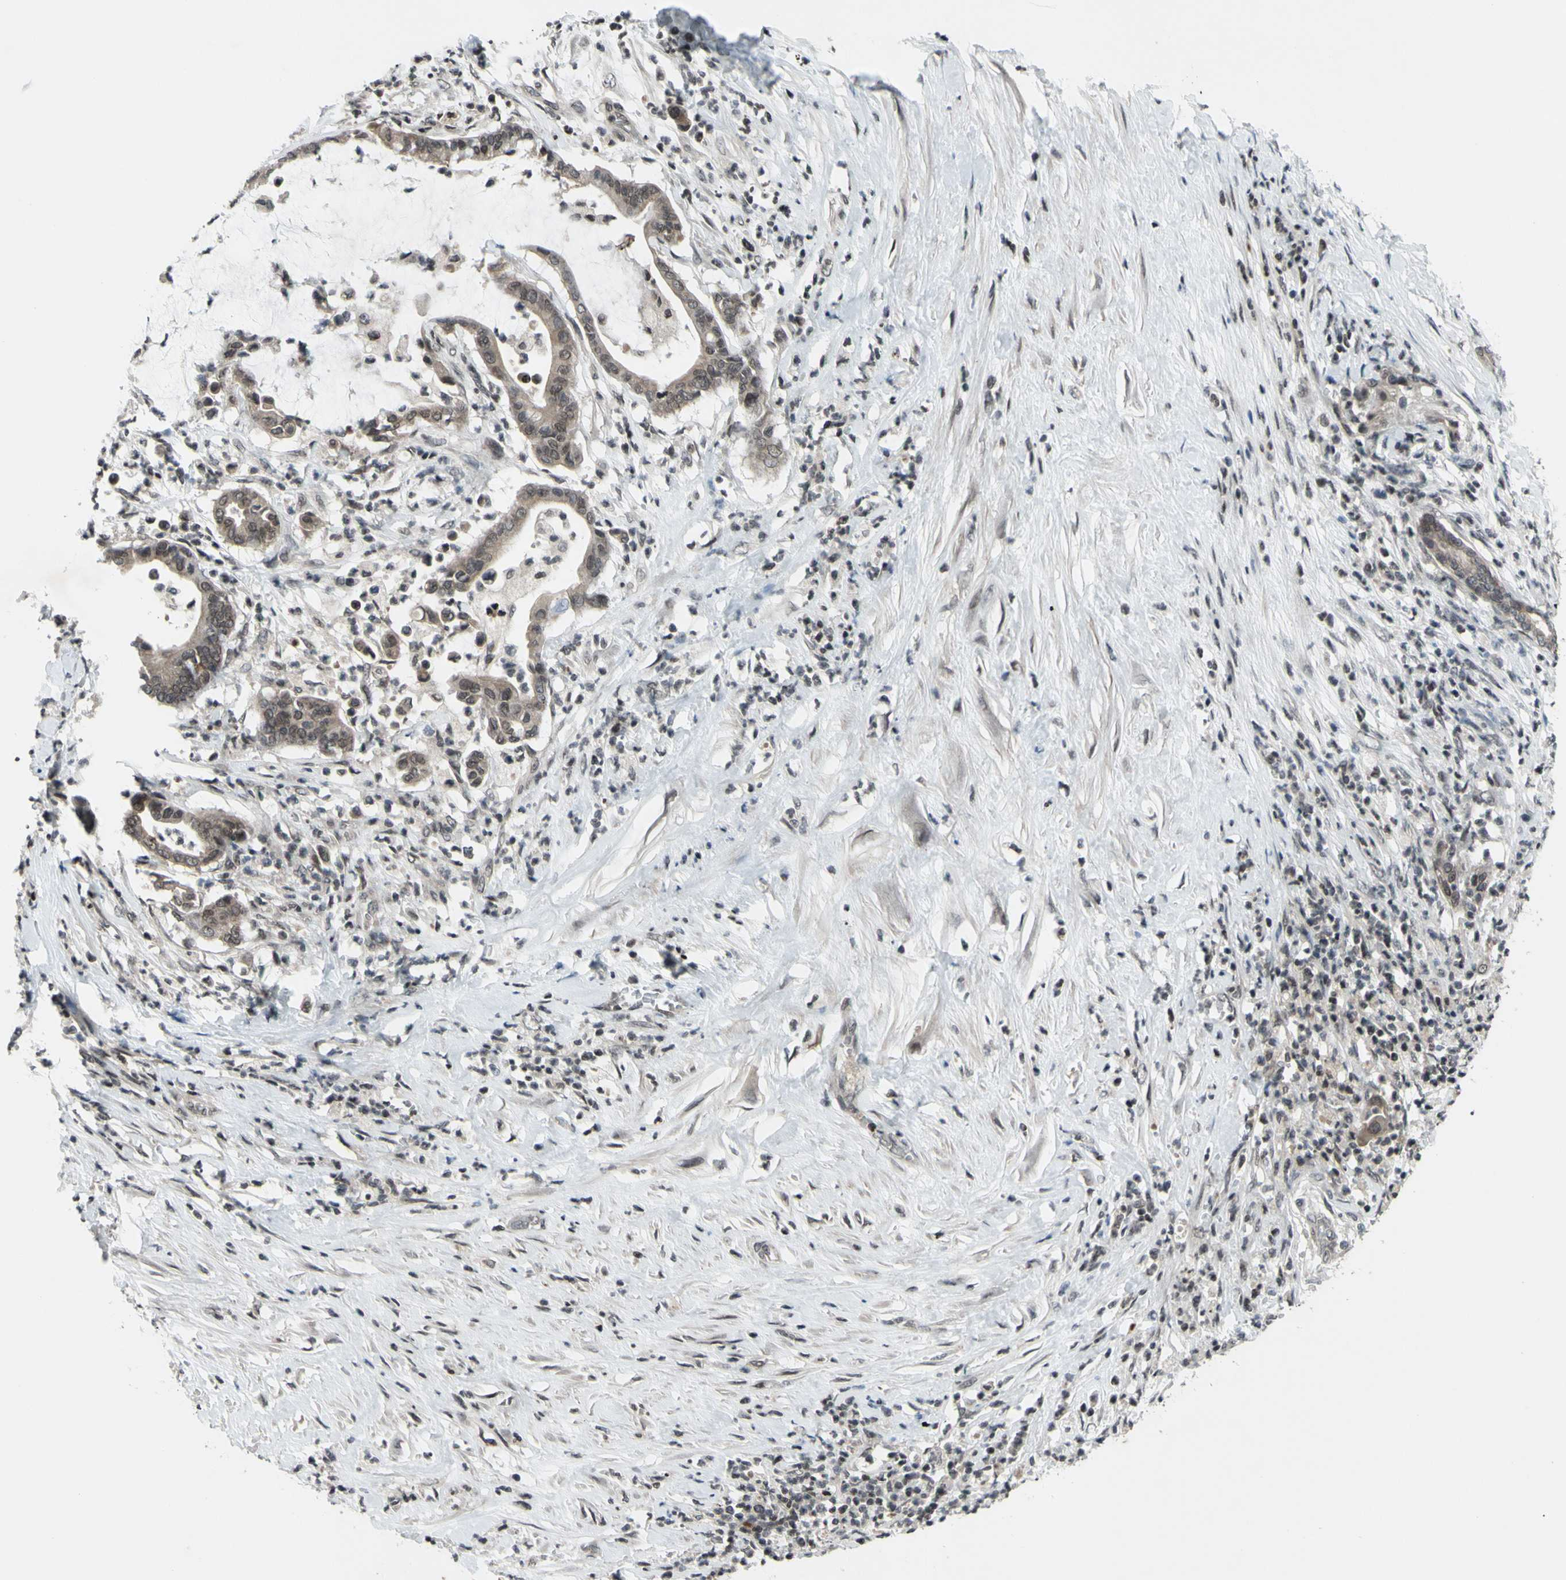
{"staining": {"intensity": "weak", "quantity": "25%-75%", "location": "cytoplasmic/membranous,nuclear"}, "tissue": "pancreatic cancer", "cell_type": "Tumor cells", "image_type": "cancer", "snomed": [{"axis": "morphology", "description": "Adenocarcinoma, NOS"}, {"axis": "topography", "description": "Pancreas"}], "caption": "Protein positivity by IHC shows weak cytoplasmic/membranous and nuclear positivity in about 25%-75% of tumor cells in pancreatic adenocarcinoma.", "gene": "XPO1", "patient": {"sex": "male", "age": 41}}